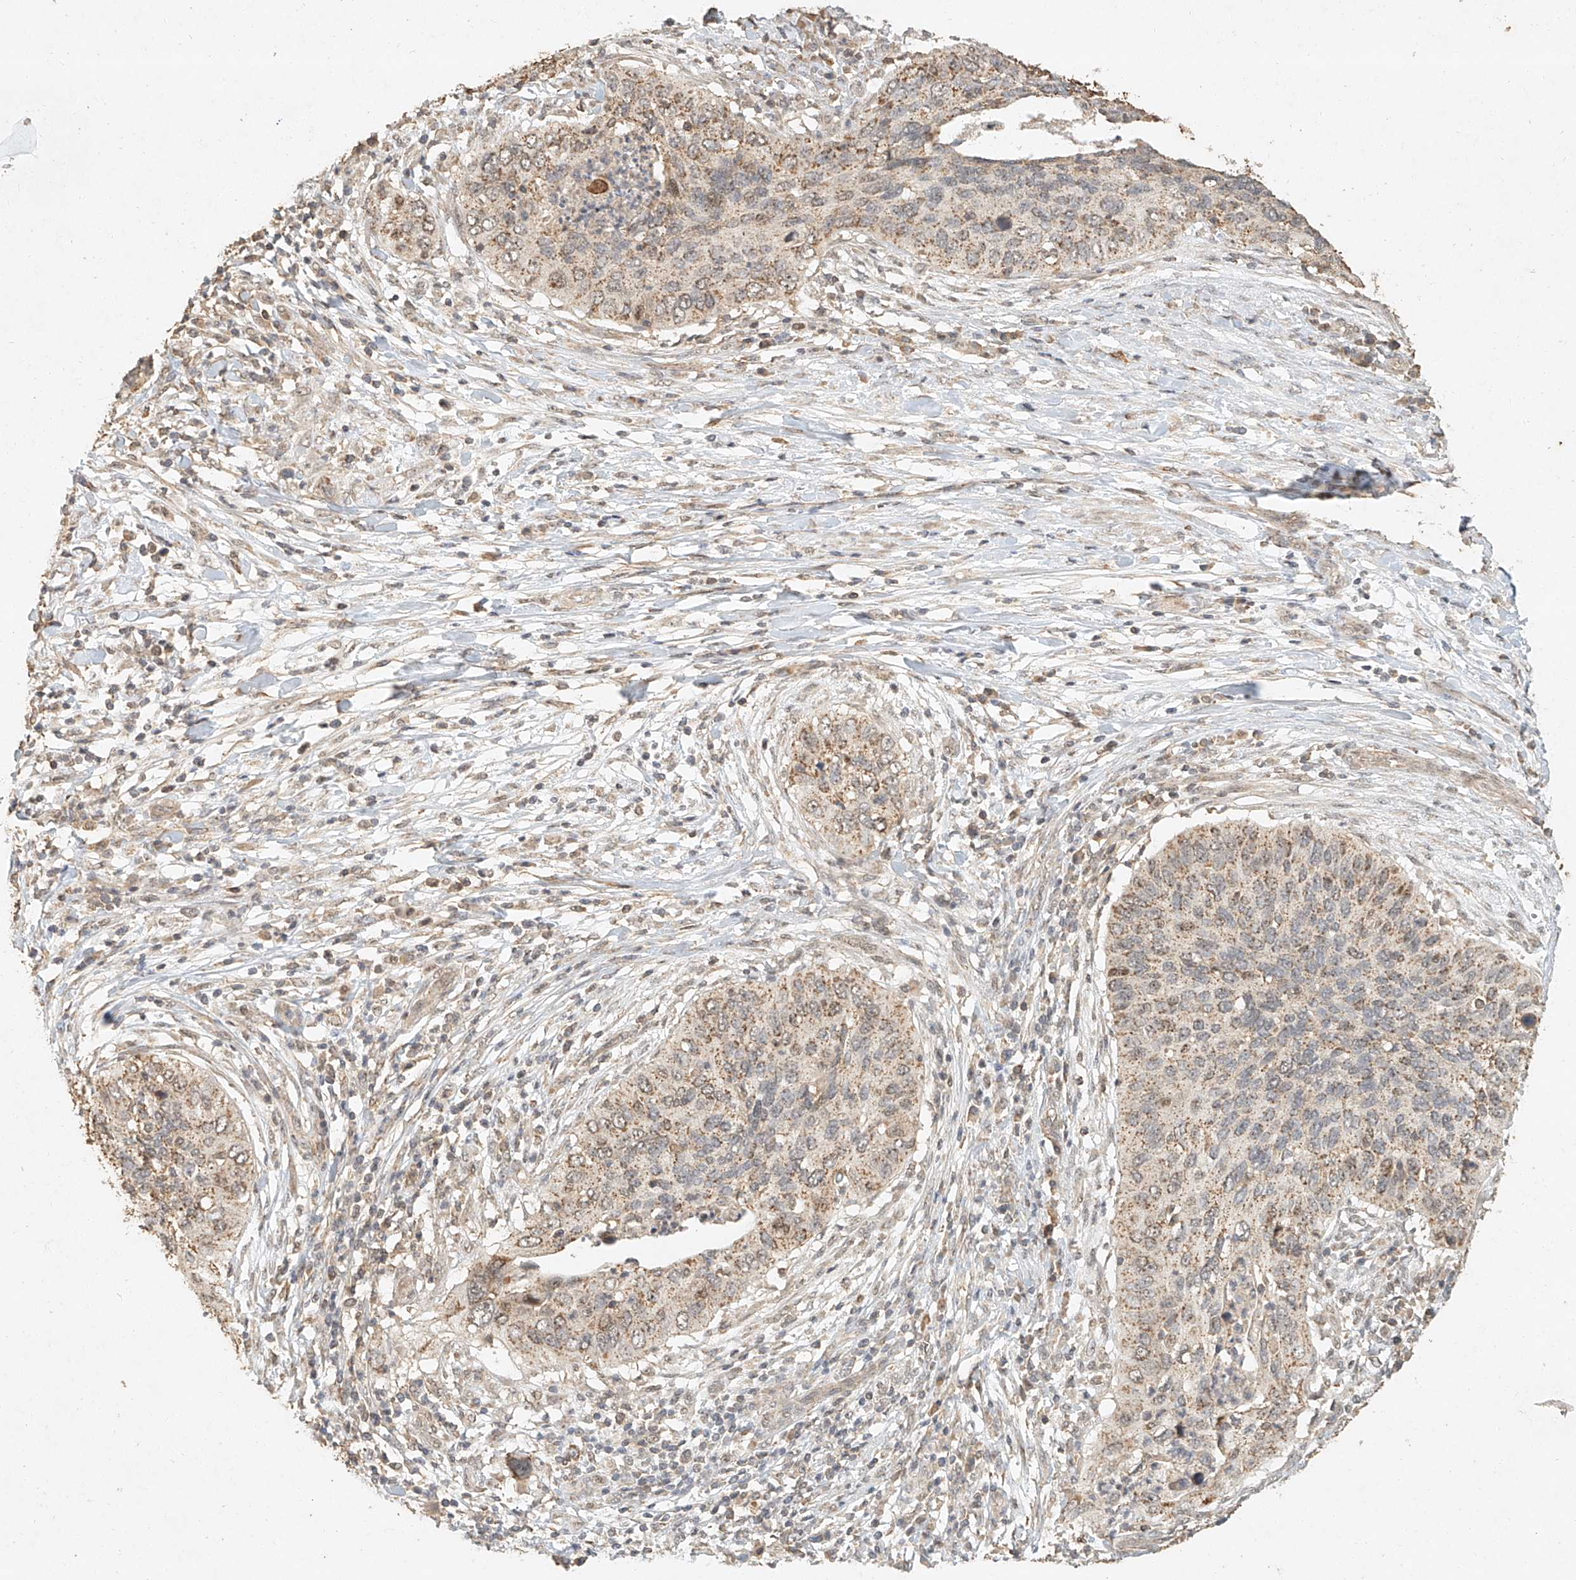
{"staining": {"intensity": "moderate", "quantity": ">75%", "location": "cytoplasmic/membranous"}, "tissue": "cervical cancer", "cell_type": "Tumor cells", "image_type": "cancer", "snomed": [{"axis": "morphology", "description": "Squamous cell carcinoma, NOS"}, {"axis": "topography", "description": "Cervix"}], "caption": "DAB immunohistochemical staining of cervical cancer (squamous cell carcinoma) demonstrates moderate cytoplasmic/membranous protein positivity in approximately >75% of tumor cells. The protein is stained brown, and the nuclei are stained in blue (DAB IHC with brightfield microscopy, high magnification).", "gene": "CXorf58", "patient": {"sex": "female", "age": 38}}